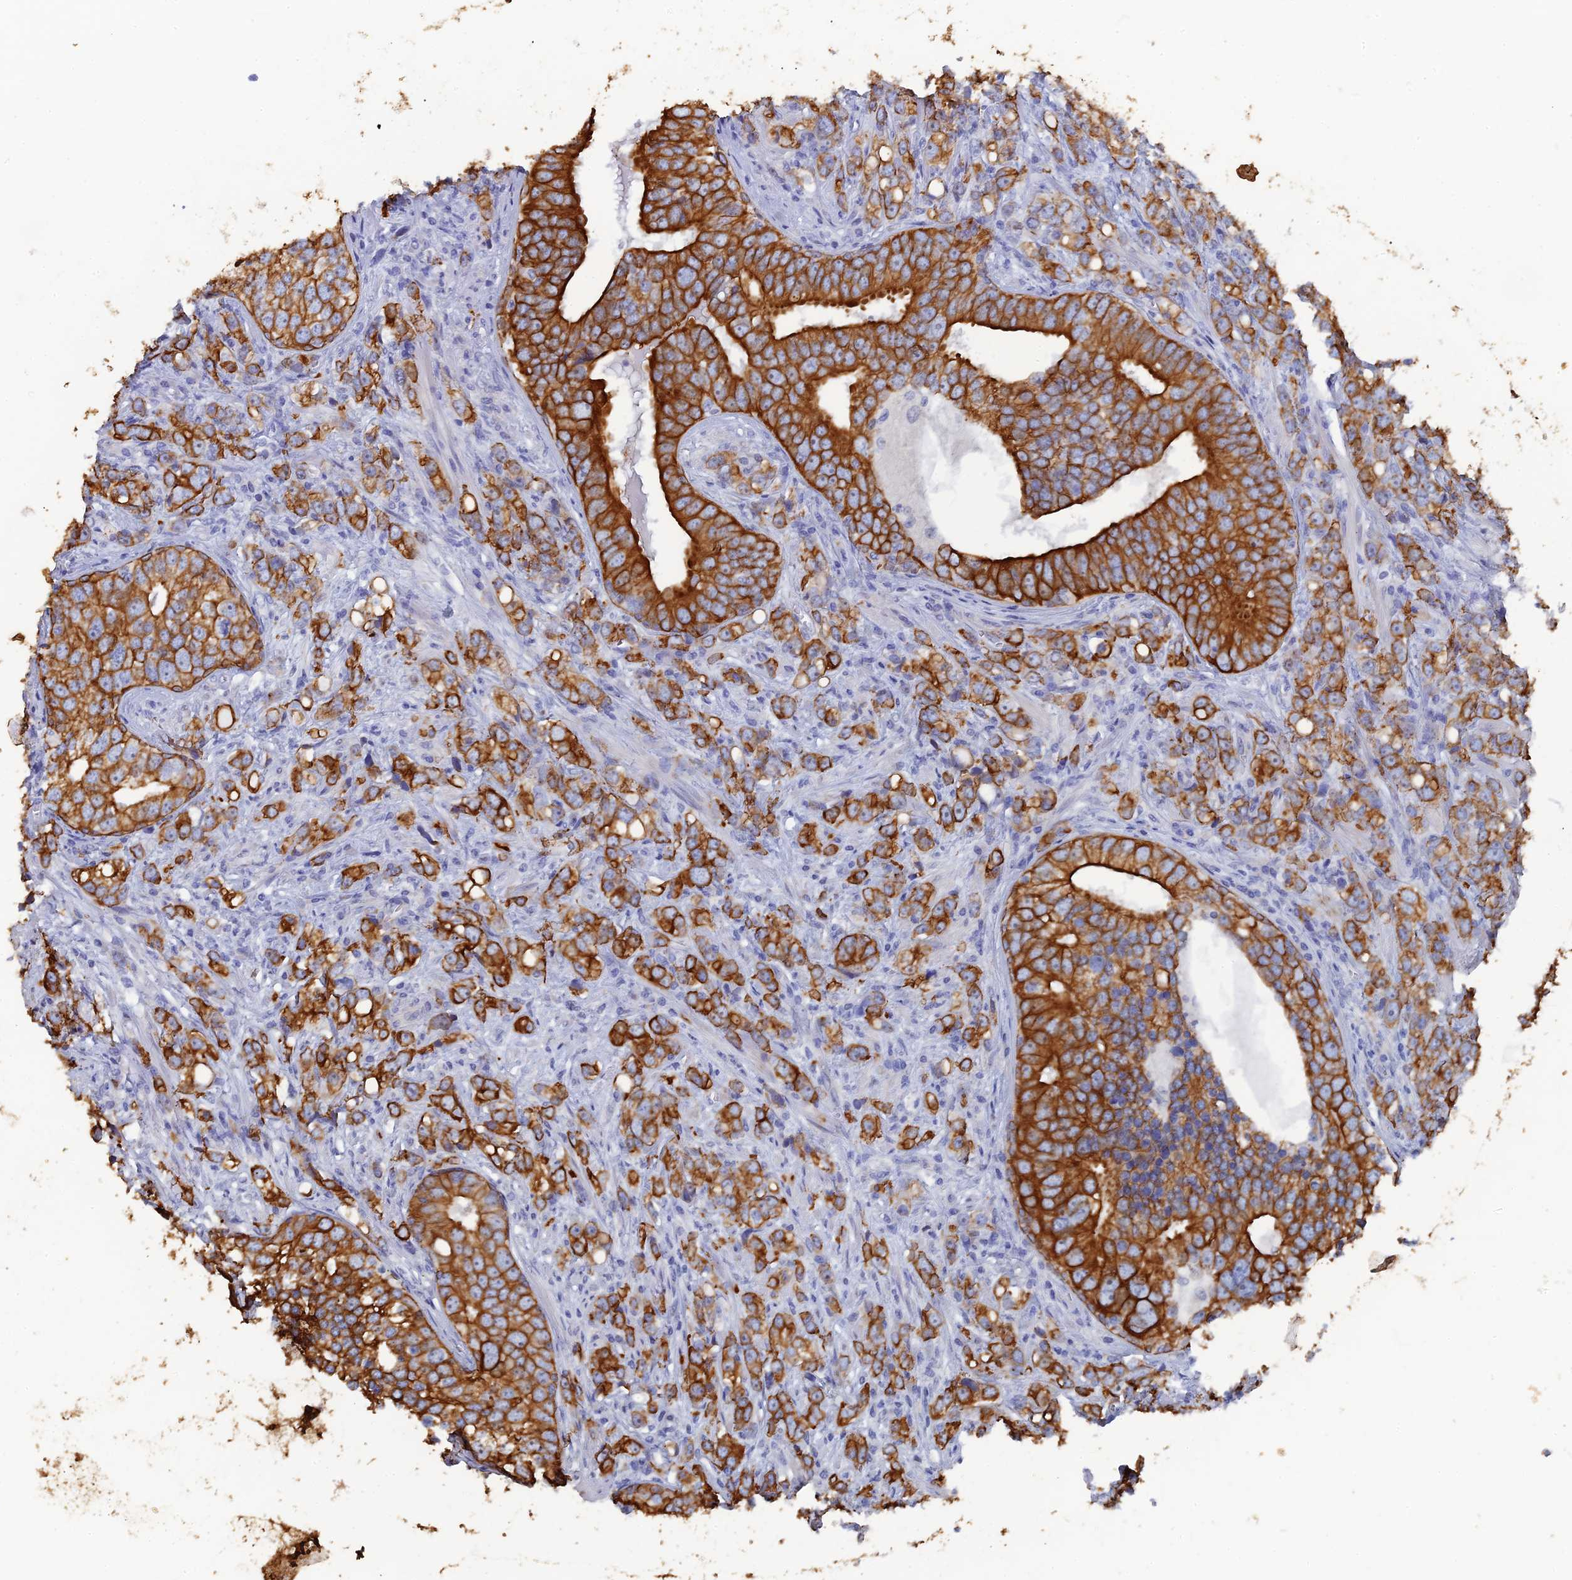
{"staining": {"intensity": "strong", "quantity": ">75%", "location": "cytoplasmic/membranous"}, "tissue": "prostate cancer", "cell_type": "Tumor cells", "image_type": "cancer", "snomed": [{"axis": "morphology", "description": "Adenocarcinoma, High grade"}, {"axis": "topography", "description": "Prostate"}], "caption": "Adenocarcinoma (high-grade) (prostate) stained with a protein marker displays strong staining in tumor cells.", "gene": "SRFBP1", "patient": {"sex": "male", "age": 71}}